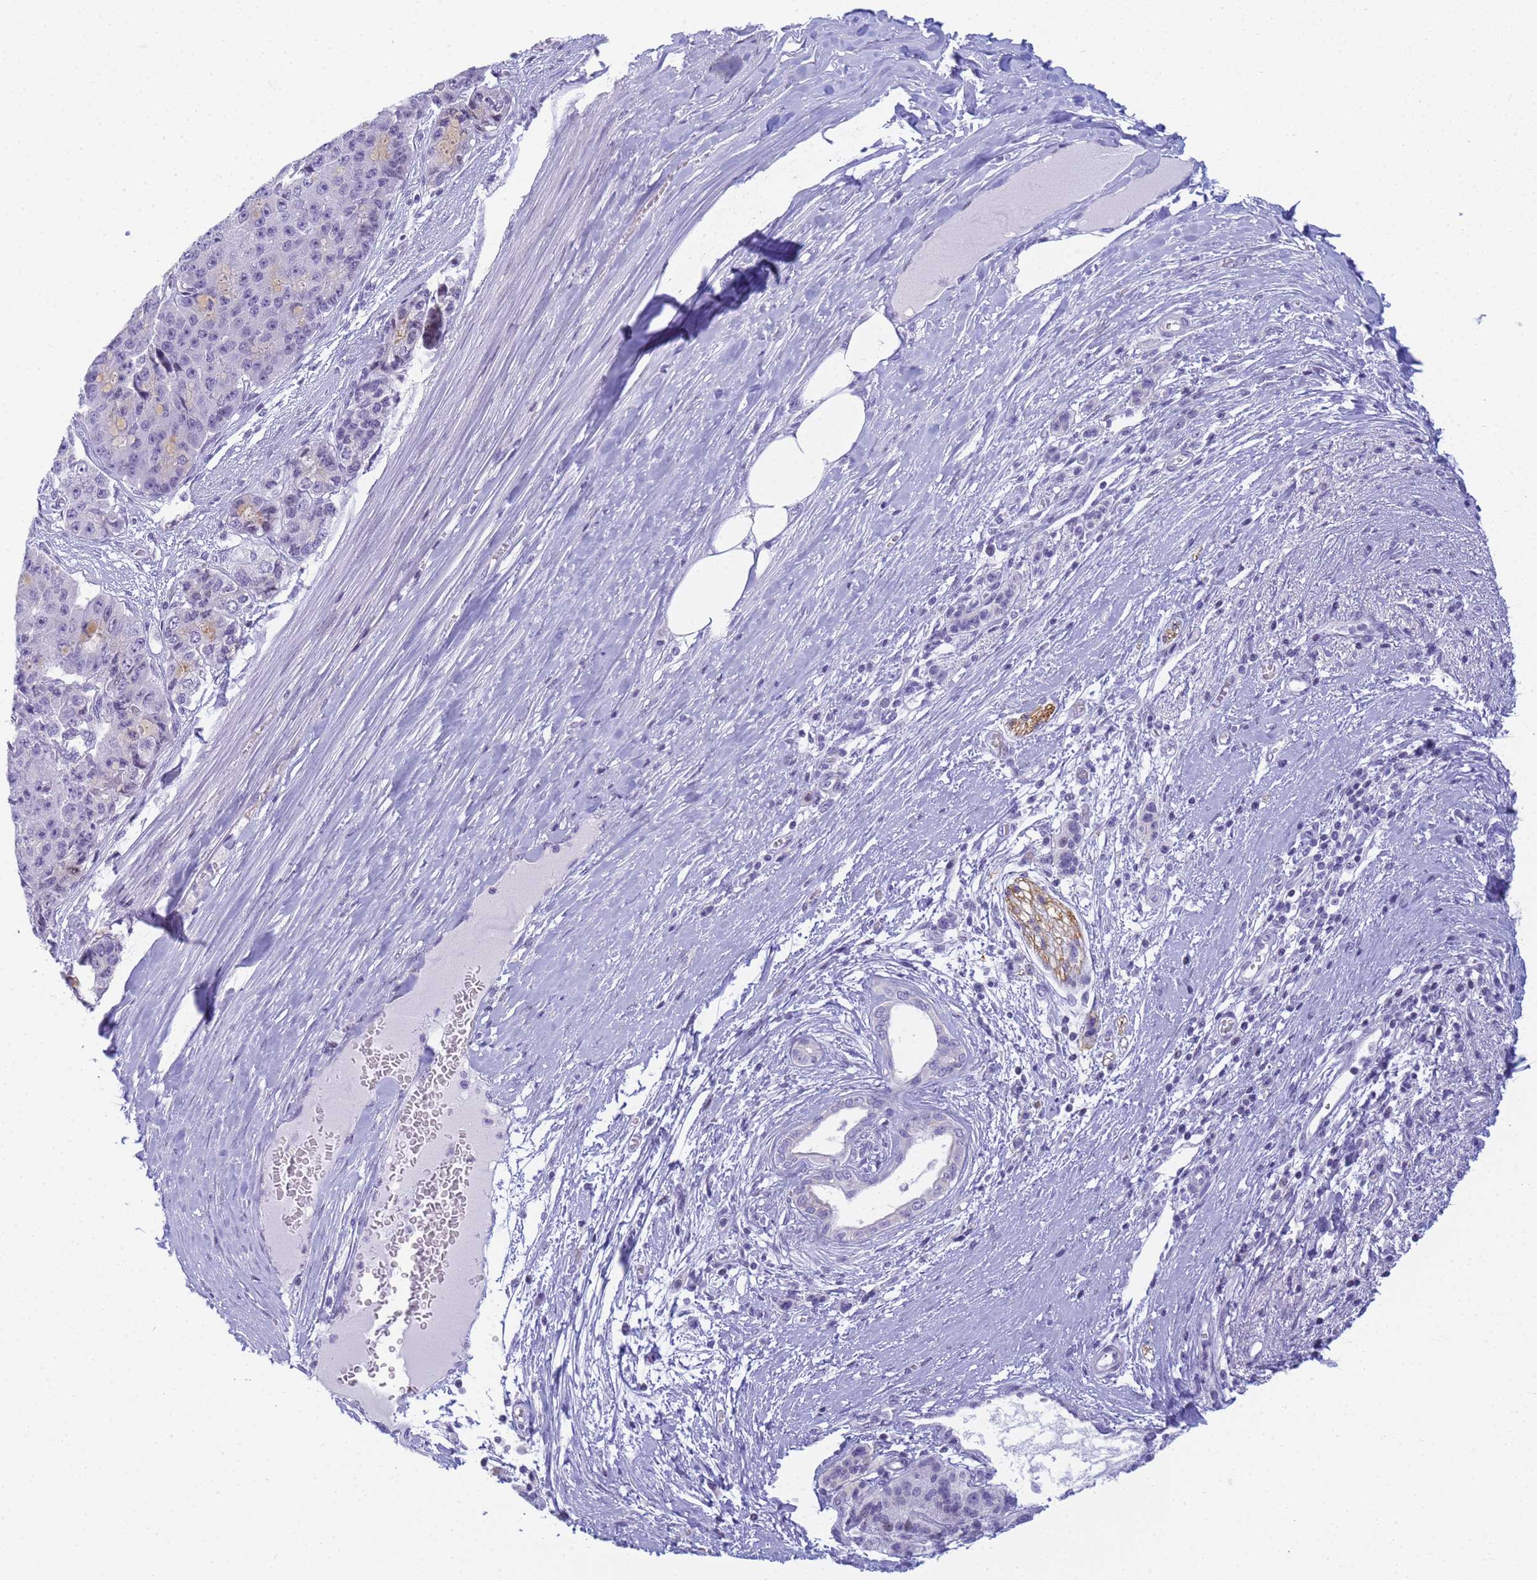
{"staining": {"intensity": "negative", "quantity": "none", "location": "none"}, "tissue": "pancreatic cancer", "cell_type": "Tumor cells", "image_type": "cancer", "snomed": [{"axis": "morphology", "description": "Adenocarcinoma, NOS"}, {"axis": "topography", "description": "Pancreas"}], "caption": "Pancreatic cancer (adenocarcinoma) stained for a protein using immunohistochemistry shows no positivity tumor cells.", "gene": "SNX20", "patient": {"sex": "male", "age": 50}}